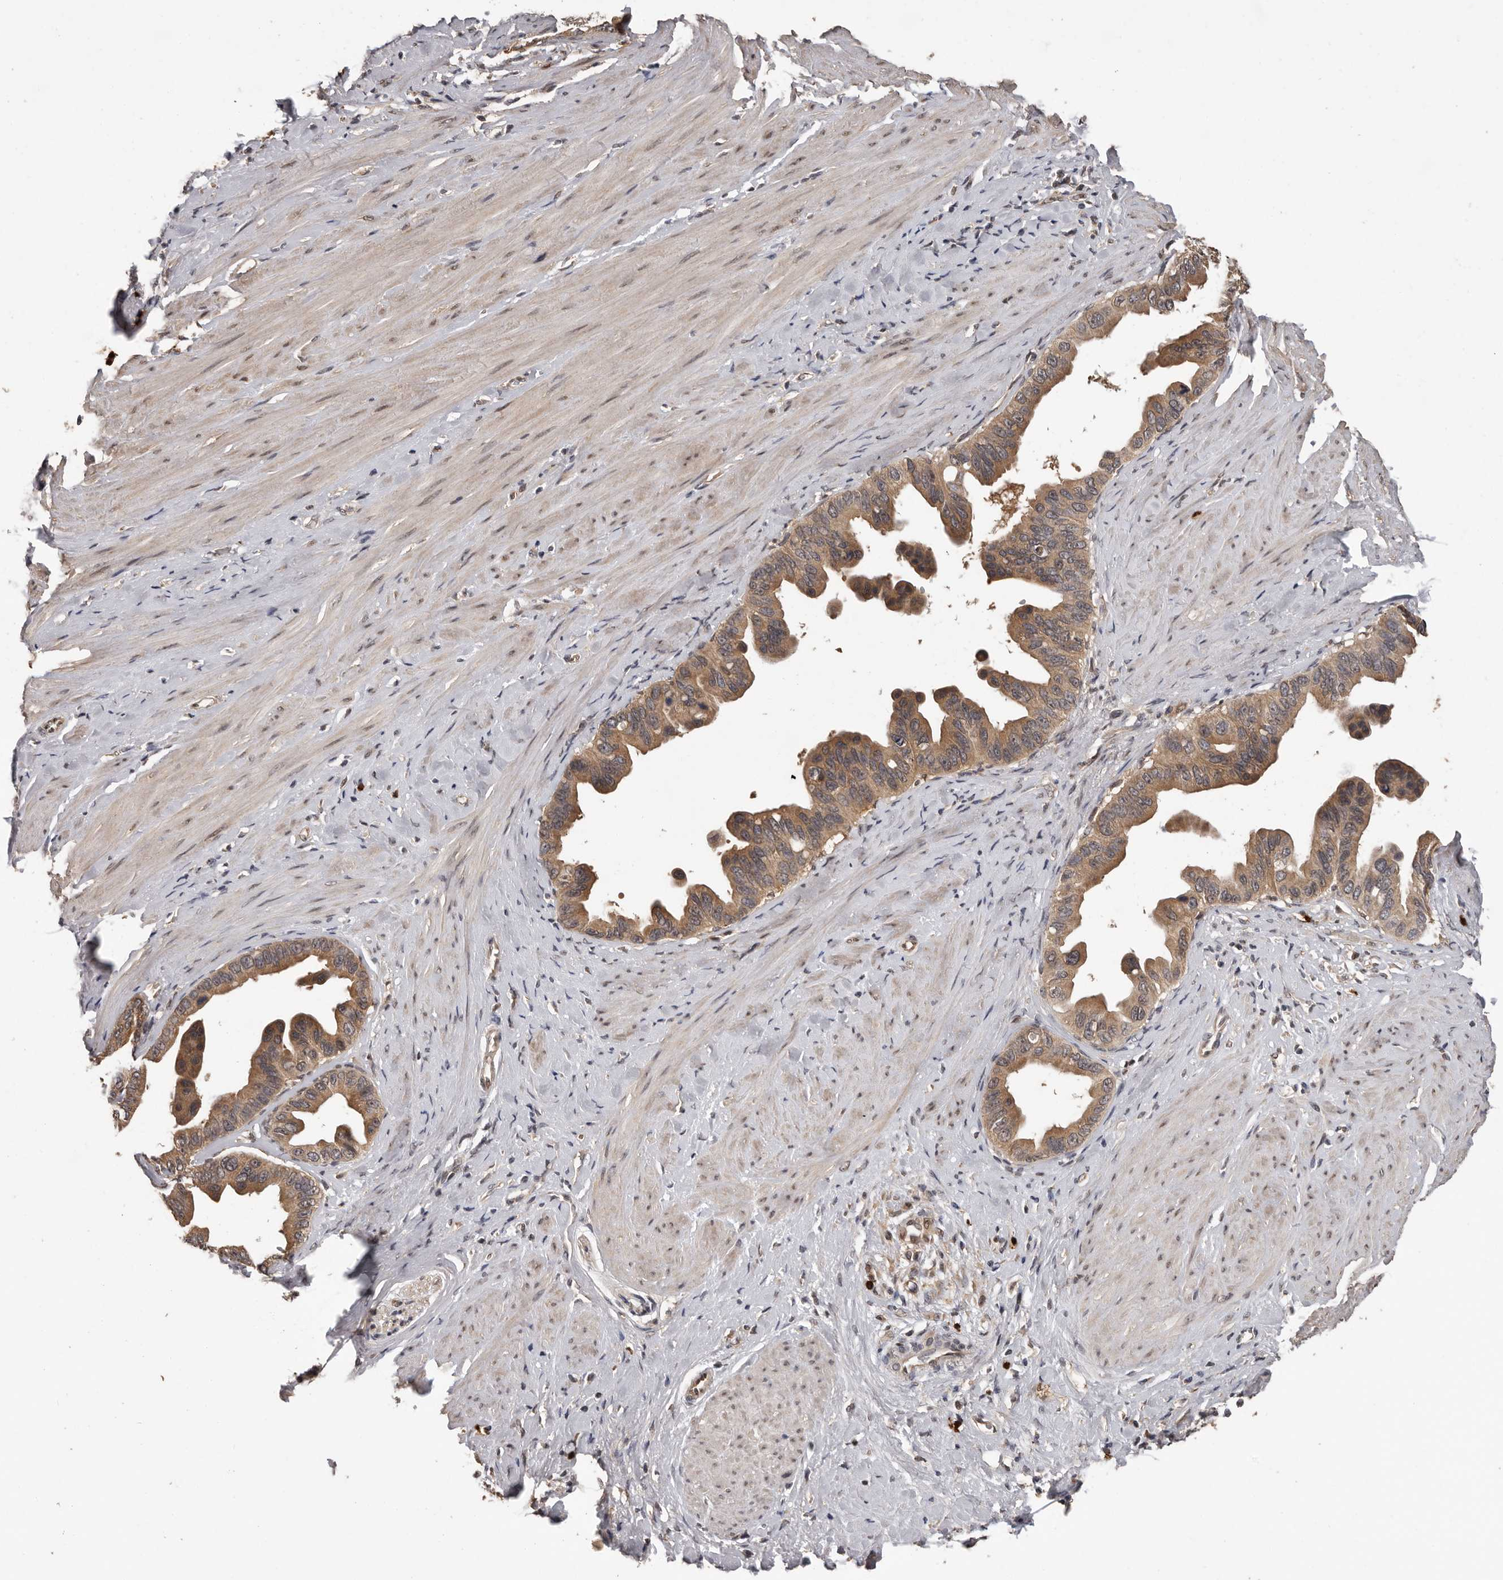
{"staining": {"intensity": "moderate", "quantity": ">75%", "location": "cytoplasmic/membranous"}, "tissue": "pancreatic cancer", "cell_type": "Tumor cells", "image_type": "cancer", "snomed": [{"axis": "morphology", "description": "Adenocarcinoma, NOS"}, {"axis": "topography", "description": "Pancreas"}], "caption": "Approximately >75% of tumor cells in pancreatic cancer reveal moderate cytoplasmic/membranous protein positivity as visualized by brown immunohistochemical staining.", "gene": "VPS37A", "patient": {"sex": "female", "age": 56}}